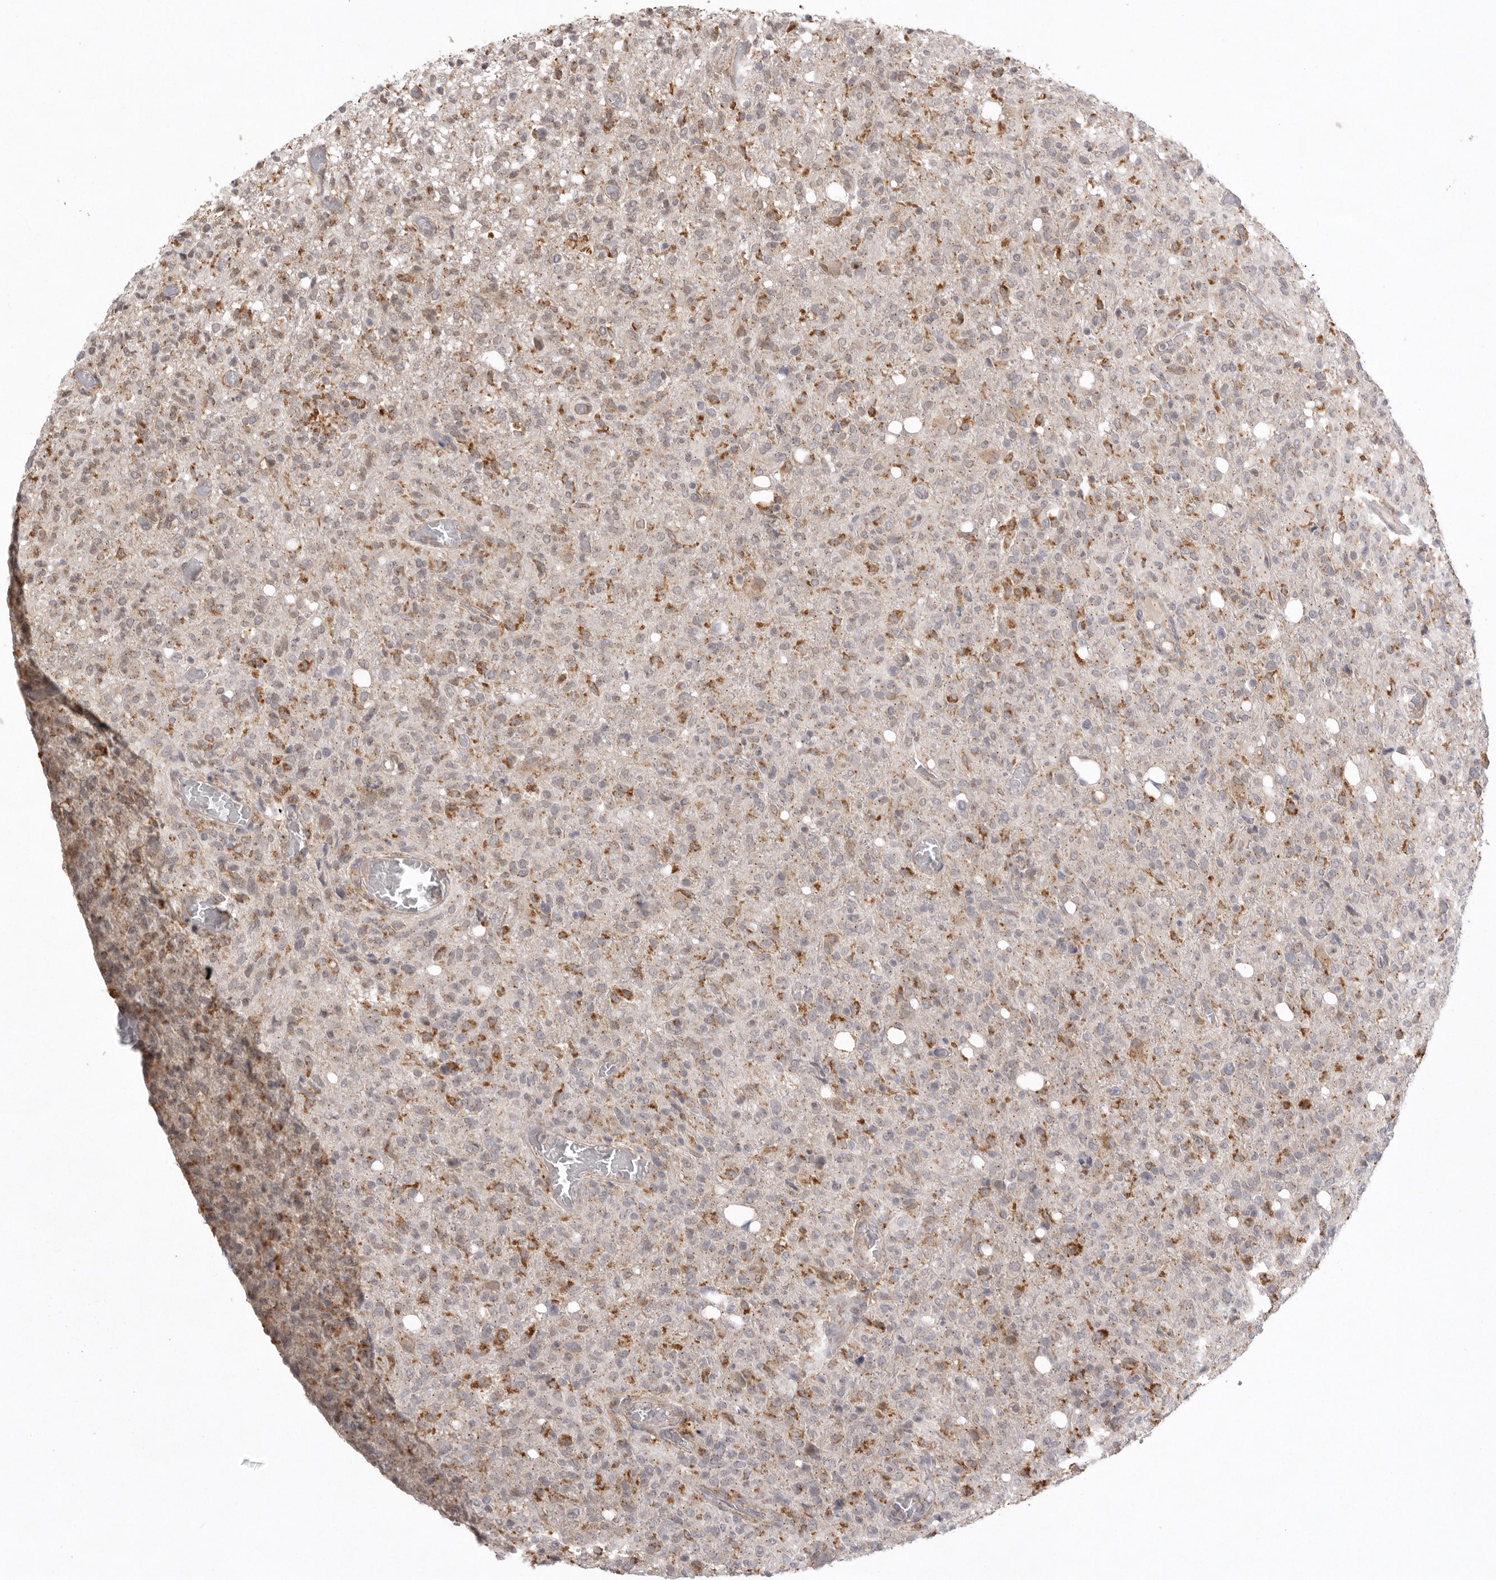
{"staining": {"intensity": "moderate", "quantity": "25%-75%", "location": "cytoplasmic/membranous"}, "tissue": "glioma", "cell_type": "Tumor cells", "image_type": "cancer", "snomed": [{"axis": "morphology", "description": "Glioma, malignant, High grade"}, {"axis": "topography", "description": "Brain"}], "caption": "The photomicrograph displays staining of glioma, revealing moderate cytoplasmic/membranous protein staining (brown color) within tumor cells.", "gene": "TLR3", "patient": {"sex": "female", "age": 57}}